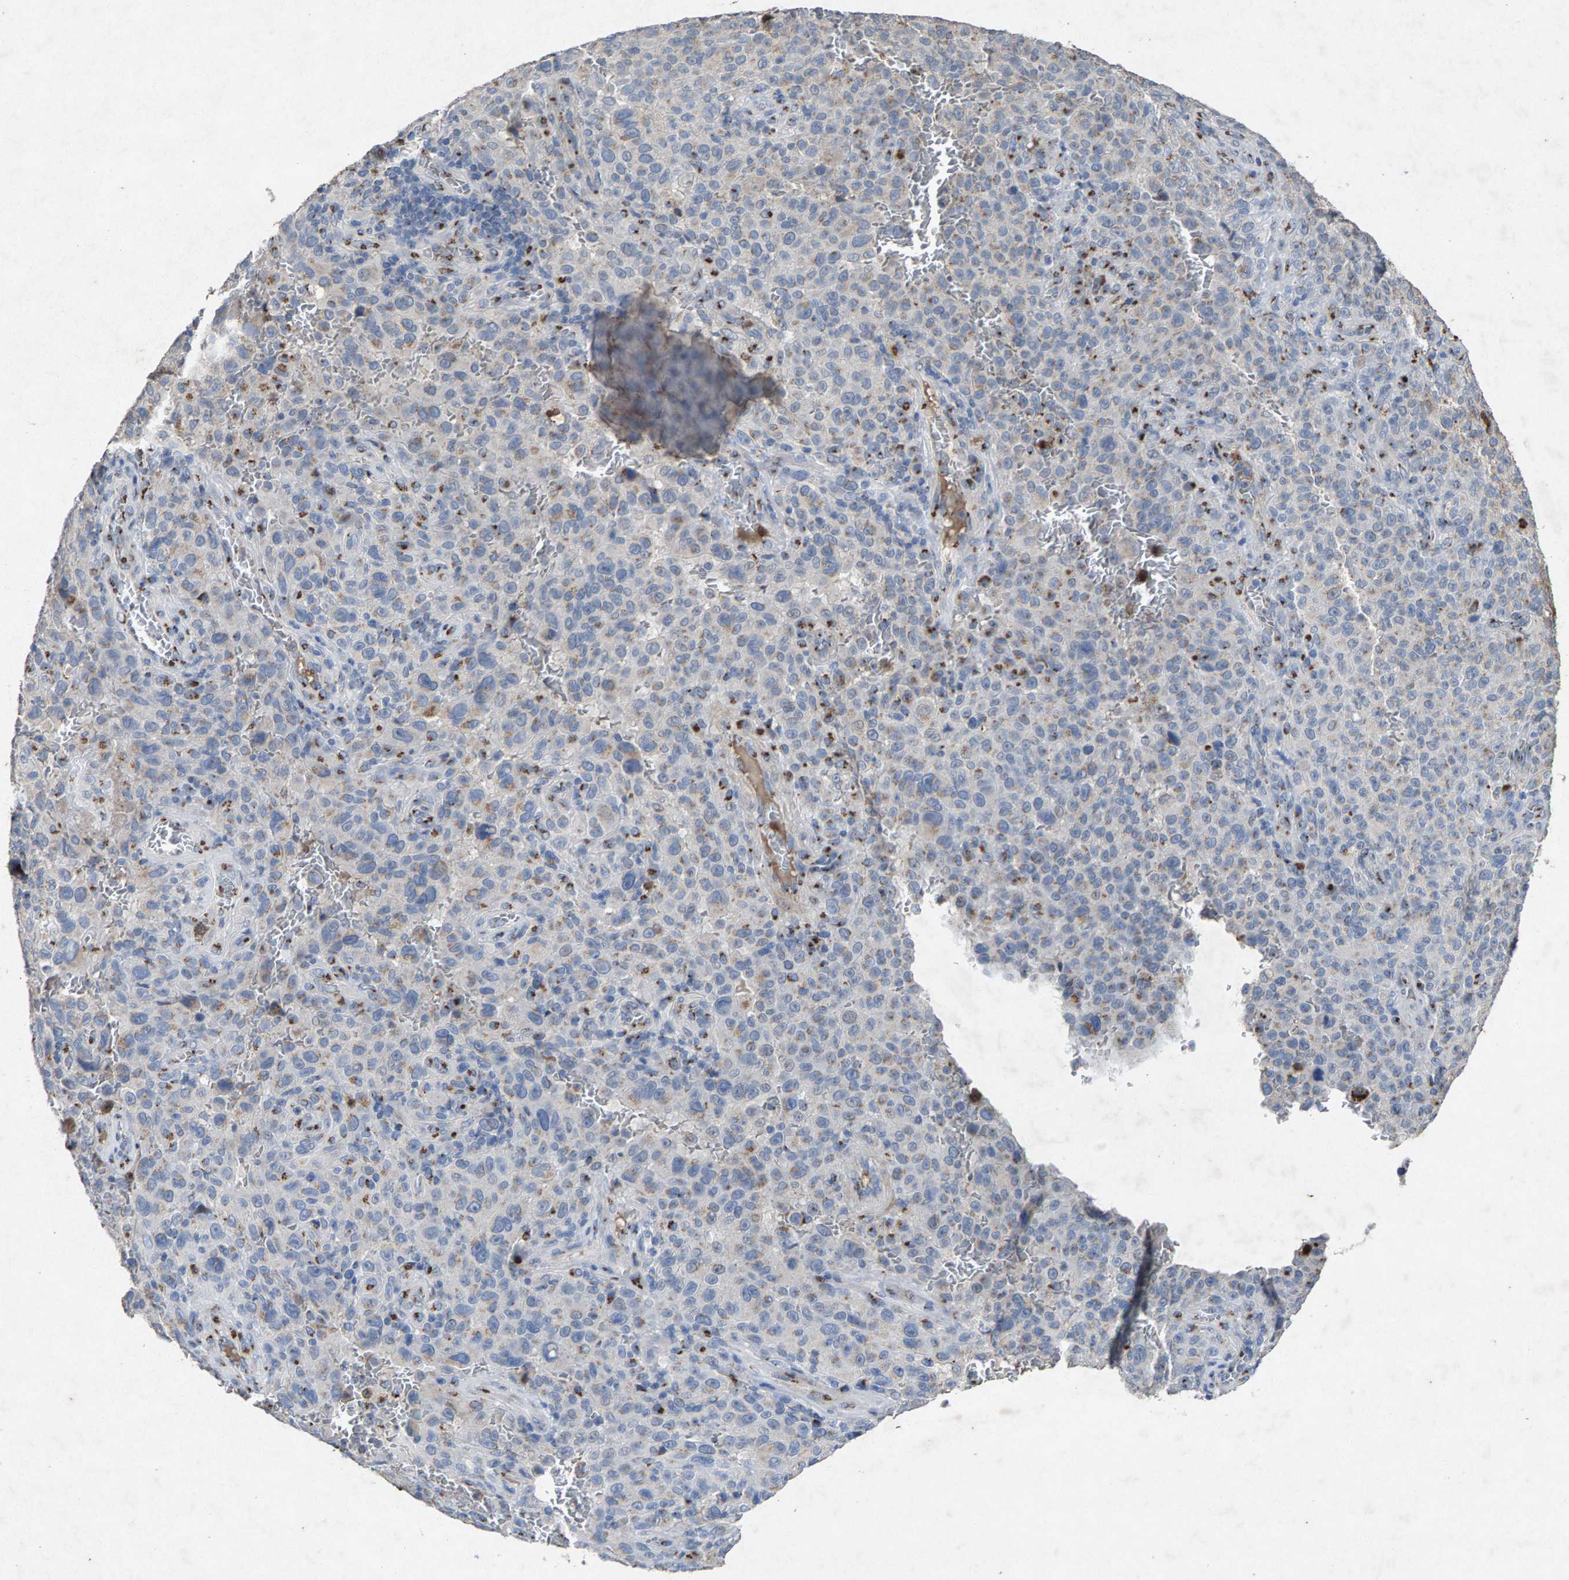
{"staining": {"intensity": "moderate", "quantity": "<25%", "location": "cytoplasmic/membranous"}, "tissue": "melanoma", "cell_type": "Tumor cells", "image_type": "cancer", "snomed": [{"axis": "morphology", "description": "Malignant melanoma, NOS"}, {"axis": "topography", "description": "Skin"}], "caption": "Immunohistochemical staining of malignant melanoma displays low levels of moderate cytoplasmic/membranous positivity in approximately <25% of tumor cells.", "gene": "MAN2A1", "patient": {"sex": "female", "age": 82}}